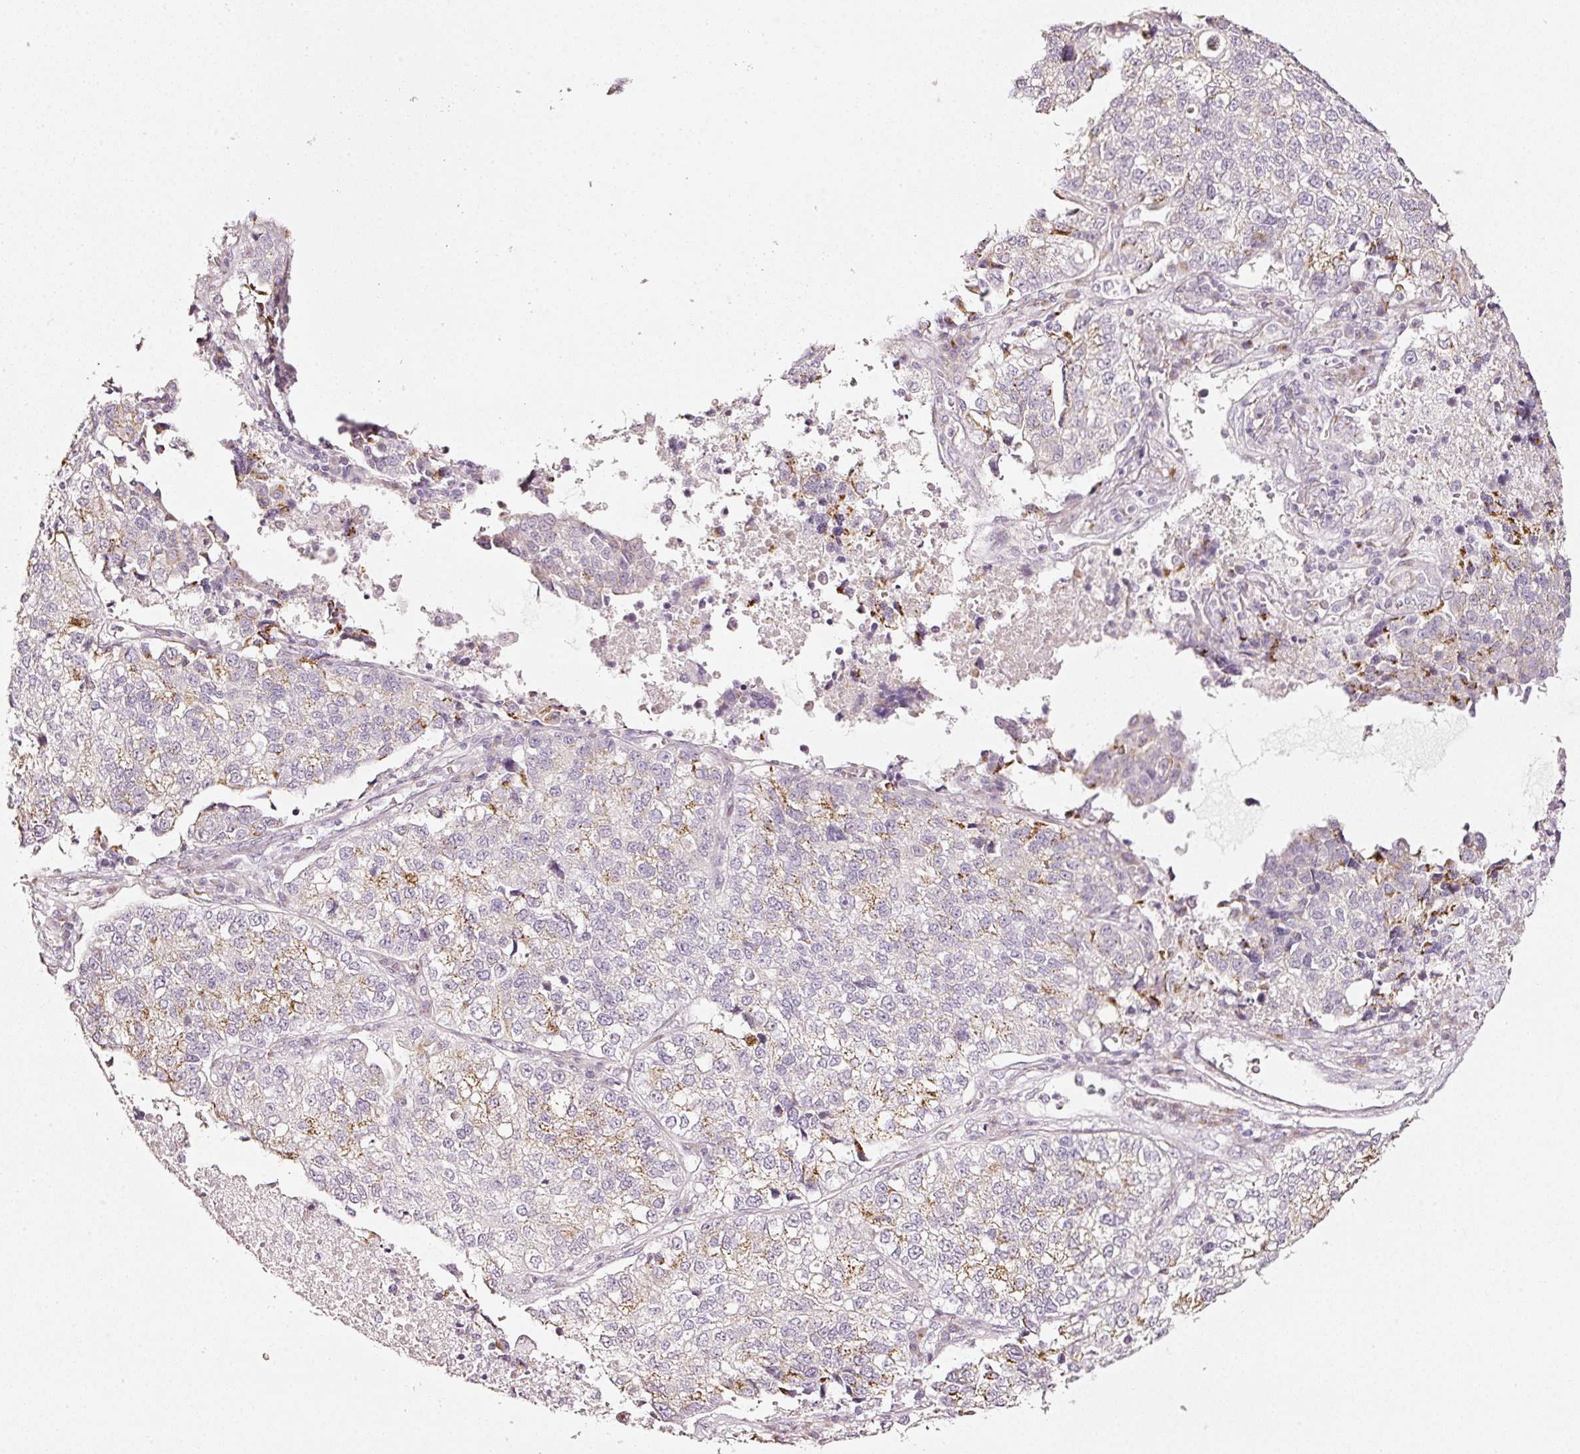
{"staining": {"intensity": "weak", "quantity": "<25%", "location": "cytoplasmic/membranous"}, "tissue": "lung cancer", "cell_type": "Tumor cells", "image_type": "cancer", "snomed": [{"axis": "morphology", "description": "Adenocarcinoma, NOS"}, {"axis": "topography", "description": "Lung"}], "caption": "Lung adenocarcinoma stained for a protein using immunohistochemistry (IHC) reveals no staining tumor cells.", "gene": "SDF4", "patient": {"sex": "male", "age": 49}}